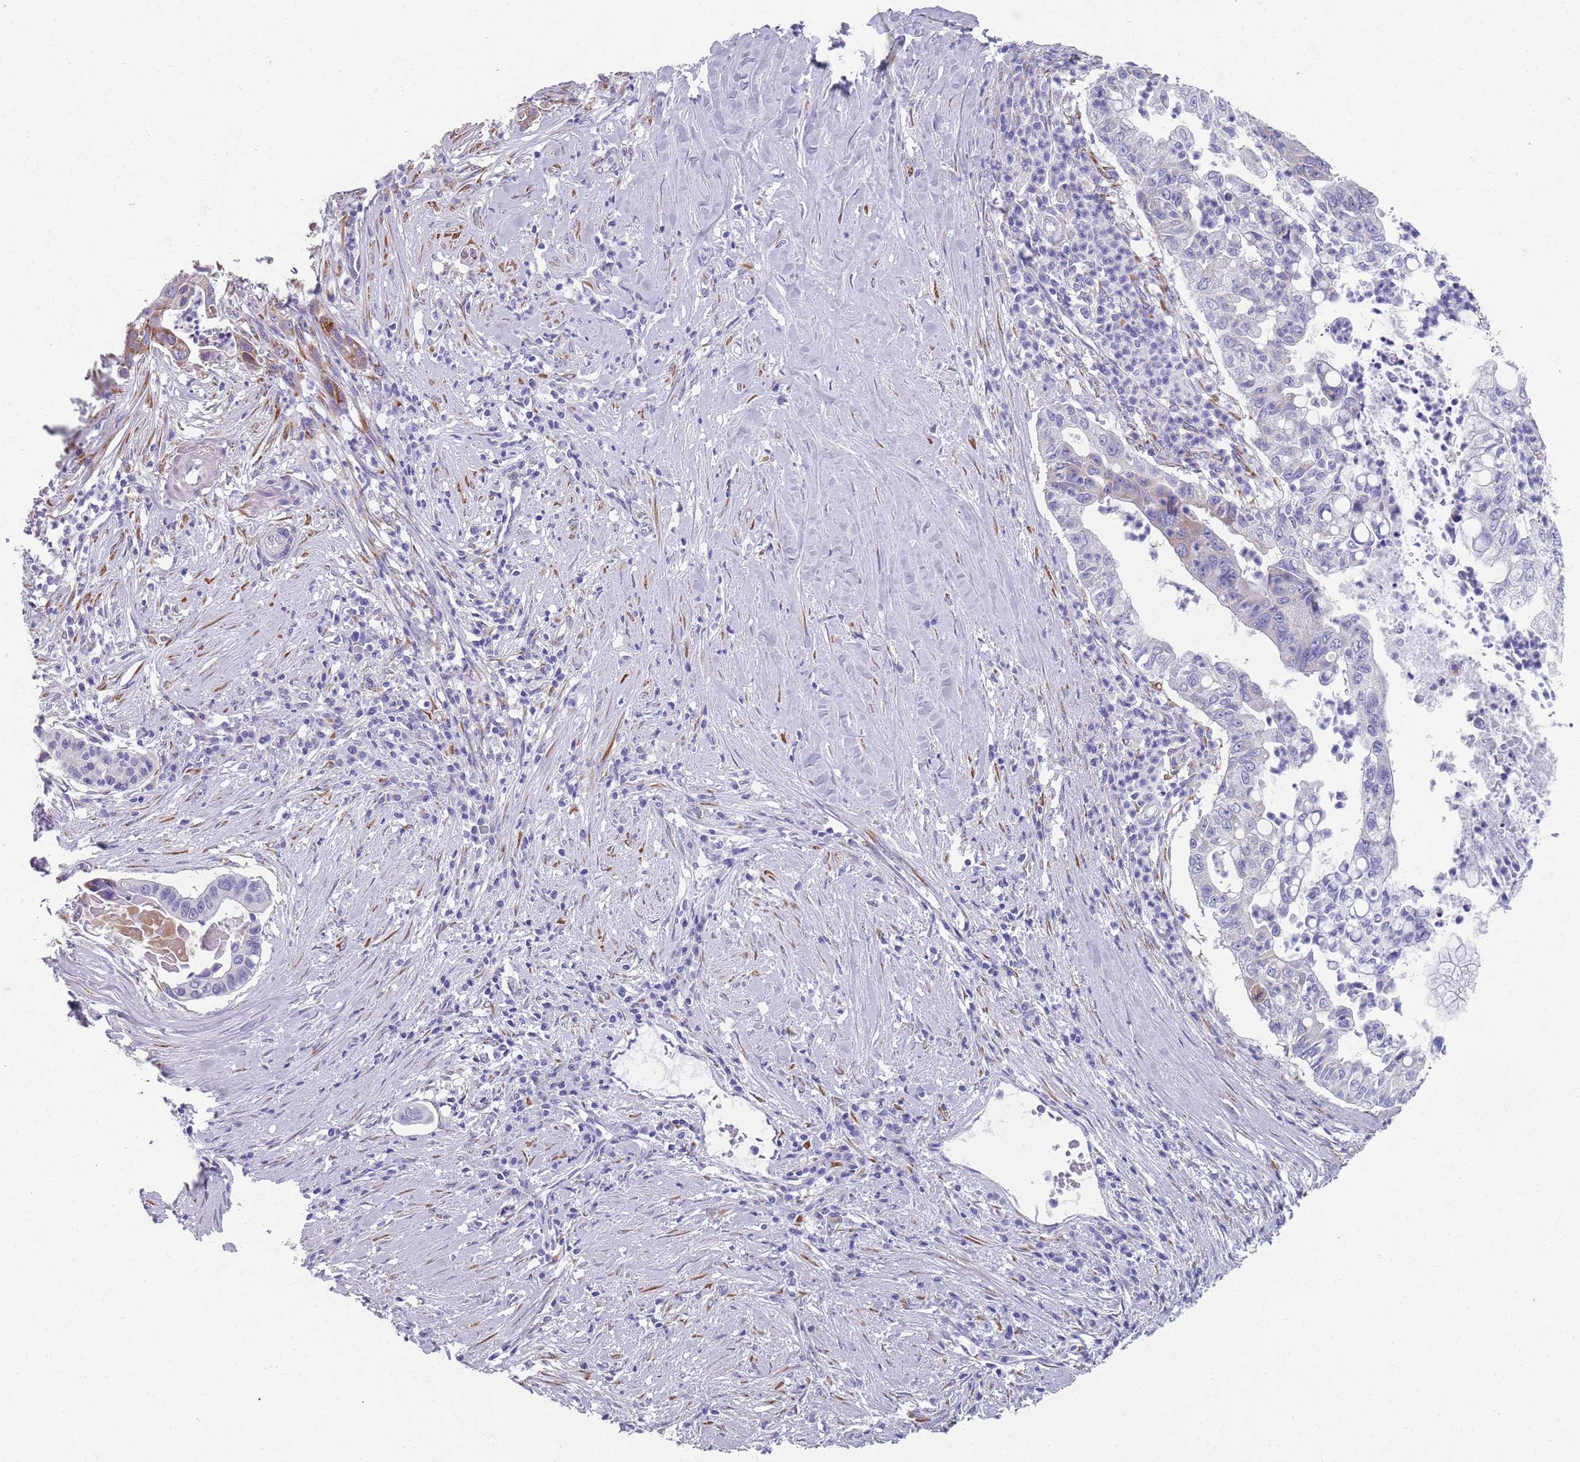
{"staining": {"intensity": "negative", "quantity": "none", "location": "none"}, "tissue": "pancreatic cancer", "cell_type": "Tumor cells", "image_type": "cancer", "snomed": [{"axis": "morphology", "description": "Adenocarcinoma, NOS"}, {"axis": "topography", "description": "Pancreas"}], "caption": "Tumor cells show no significant protein positivity in pancreatic adenocarcinoma.", "gene": "PLOD1", "patient": {"sex": "male", "age": 73}}